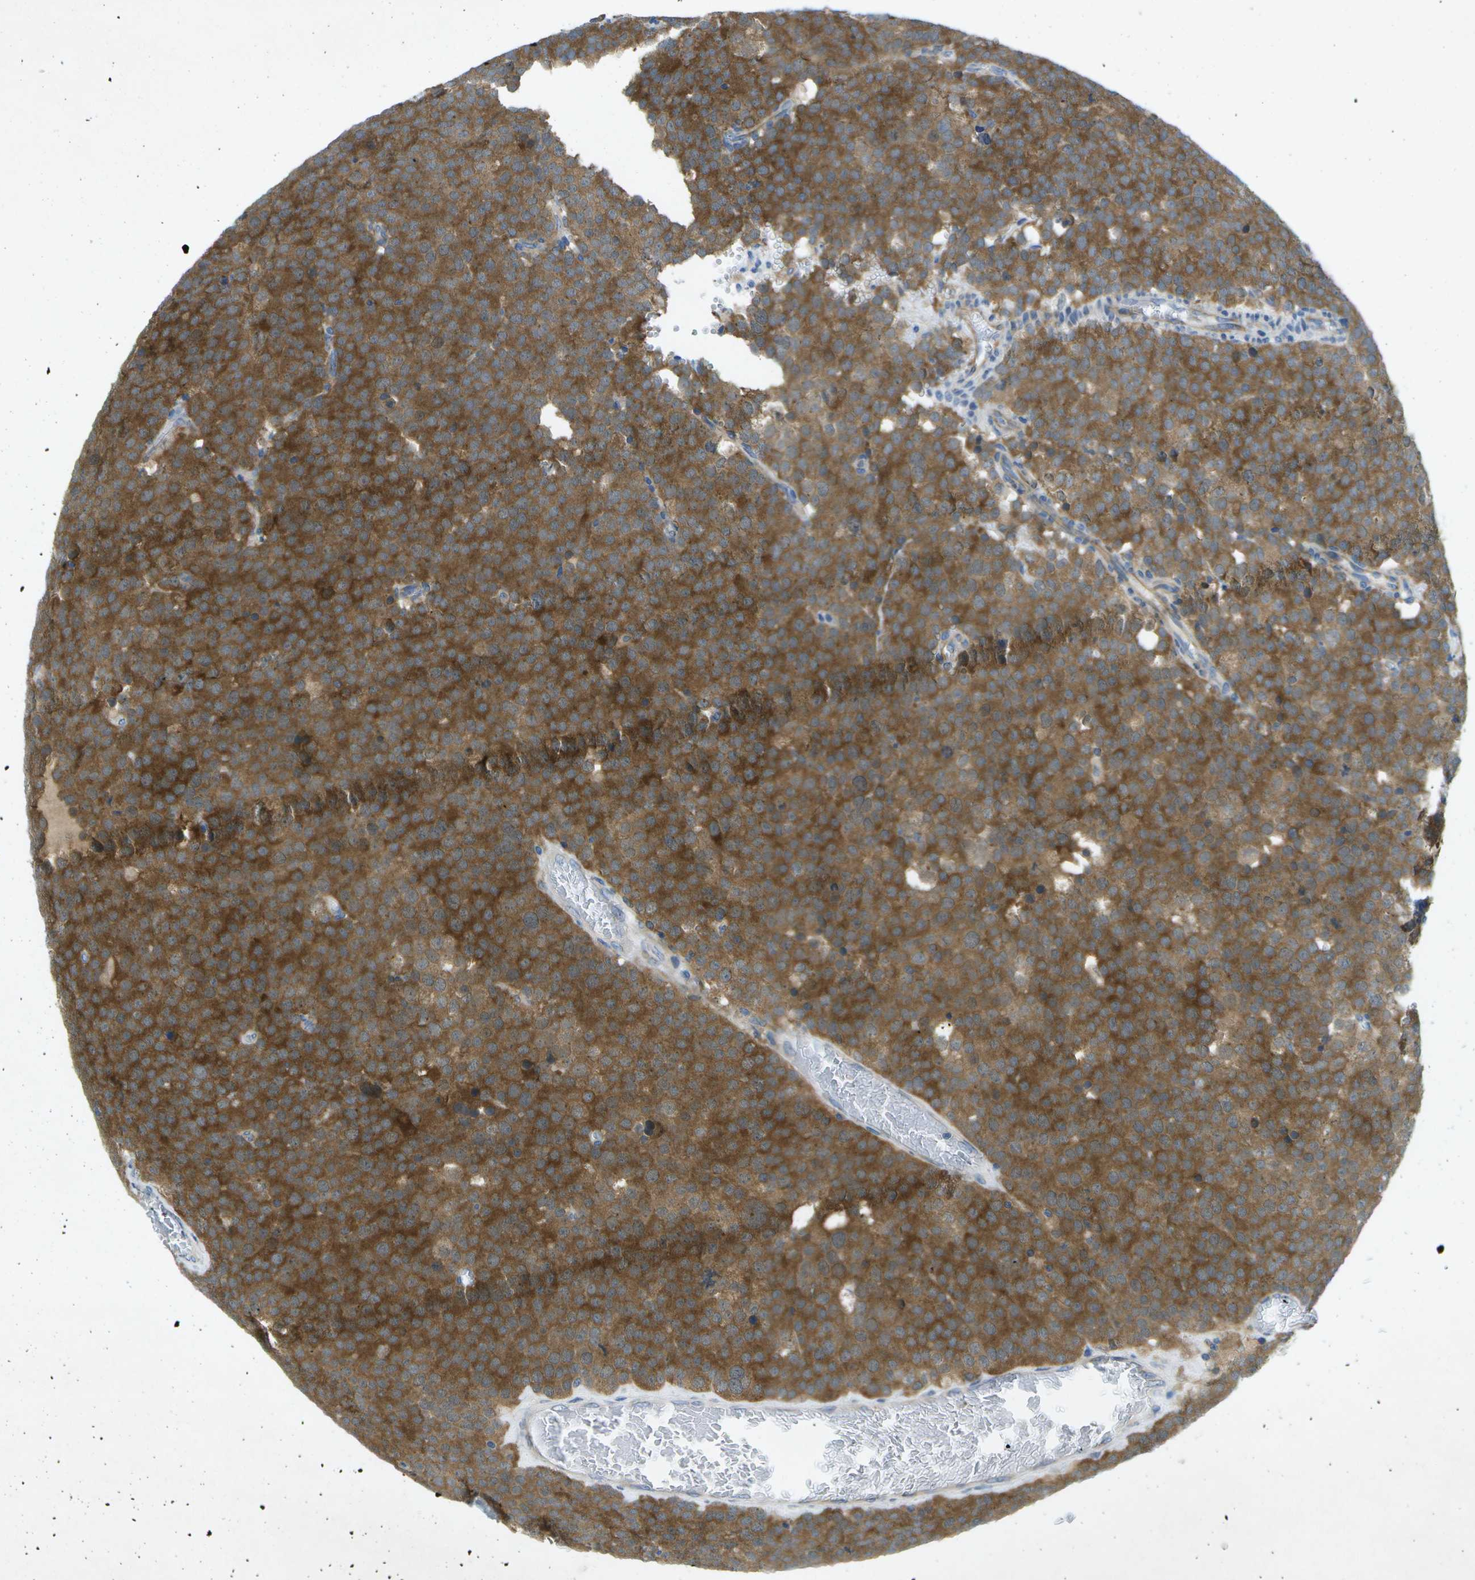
{"staining": {"intensity": "strong", "quantity": ">75%", "location": "cytoplasmic/membranous"}, "tissue": "testis cancer", "cell_type": "Tumor cells", "image_type": "cancer", "snomed": [{"axis": "morphology", "description": "Normal tissue, NOS"}, {"axis": "morphology", "description": "Seminoma, NOS"}, {"axis": "topography", "description": "Testis"}], "caption": "Immunohistochemistry staining of testis cancer (seminoma), which demonstrates high levels of strong cytoplasmic/membranous staining in approximately >75% of tumor cells indicating strong cytoplasmic/membranous protein expression. The staining was performed using DAB (brown) for protein detection and nuclei were counterstained in hematoxylin (blue).", "gene": "WNK2", "patient": {"sex": "male", "age": 71}}